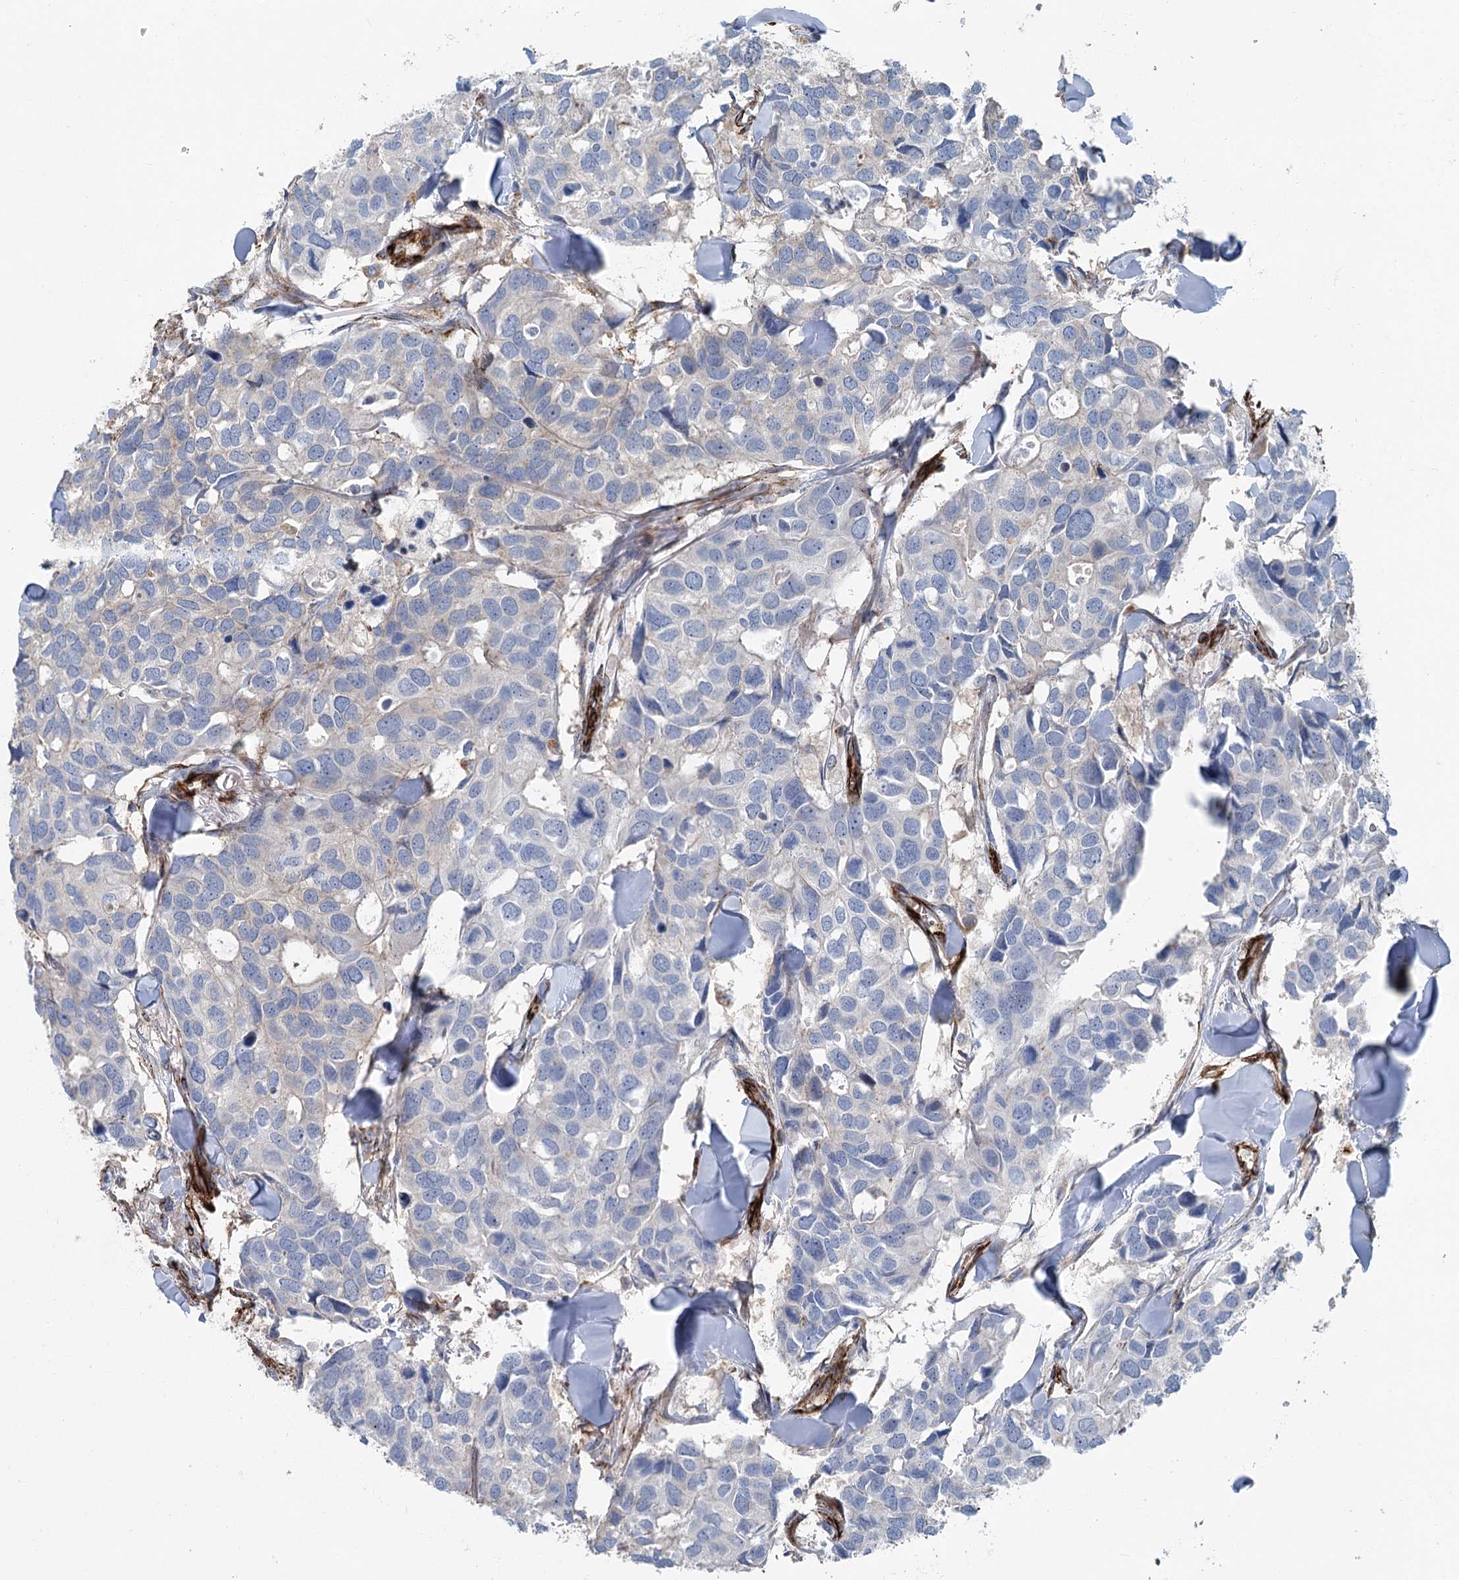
{"staining": {"intensity": "negative", "quantity": "none", "location": "none"}, "tissue": "breast cancer", "cell_type": "Tumor cells", "image_type": "cancer", "snomed": [{"axis": "morphology", "description": "Duct carcinoma"}, {"axis": "topography", "description": "Breast"}], "caption": "Human breast cancer (infiltrating ductal carcinoma) stained for a protein using immunohistochemistry (IHC) demonstrates no positivity in tumor cells.", "gene": "IQSEC1", "patient": {"sex": "female", "age": 83}}